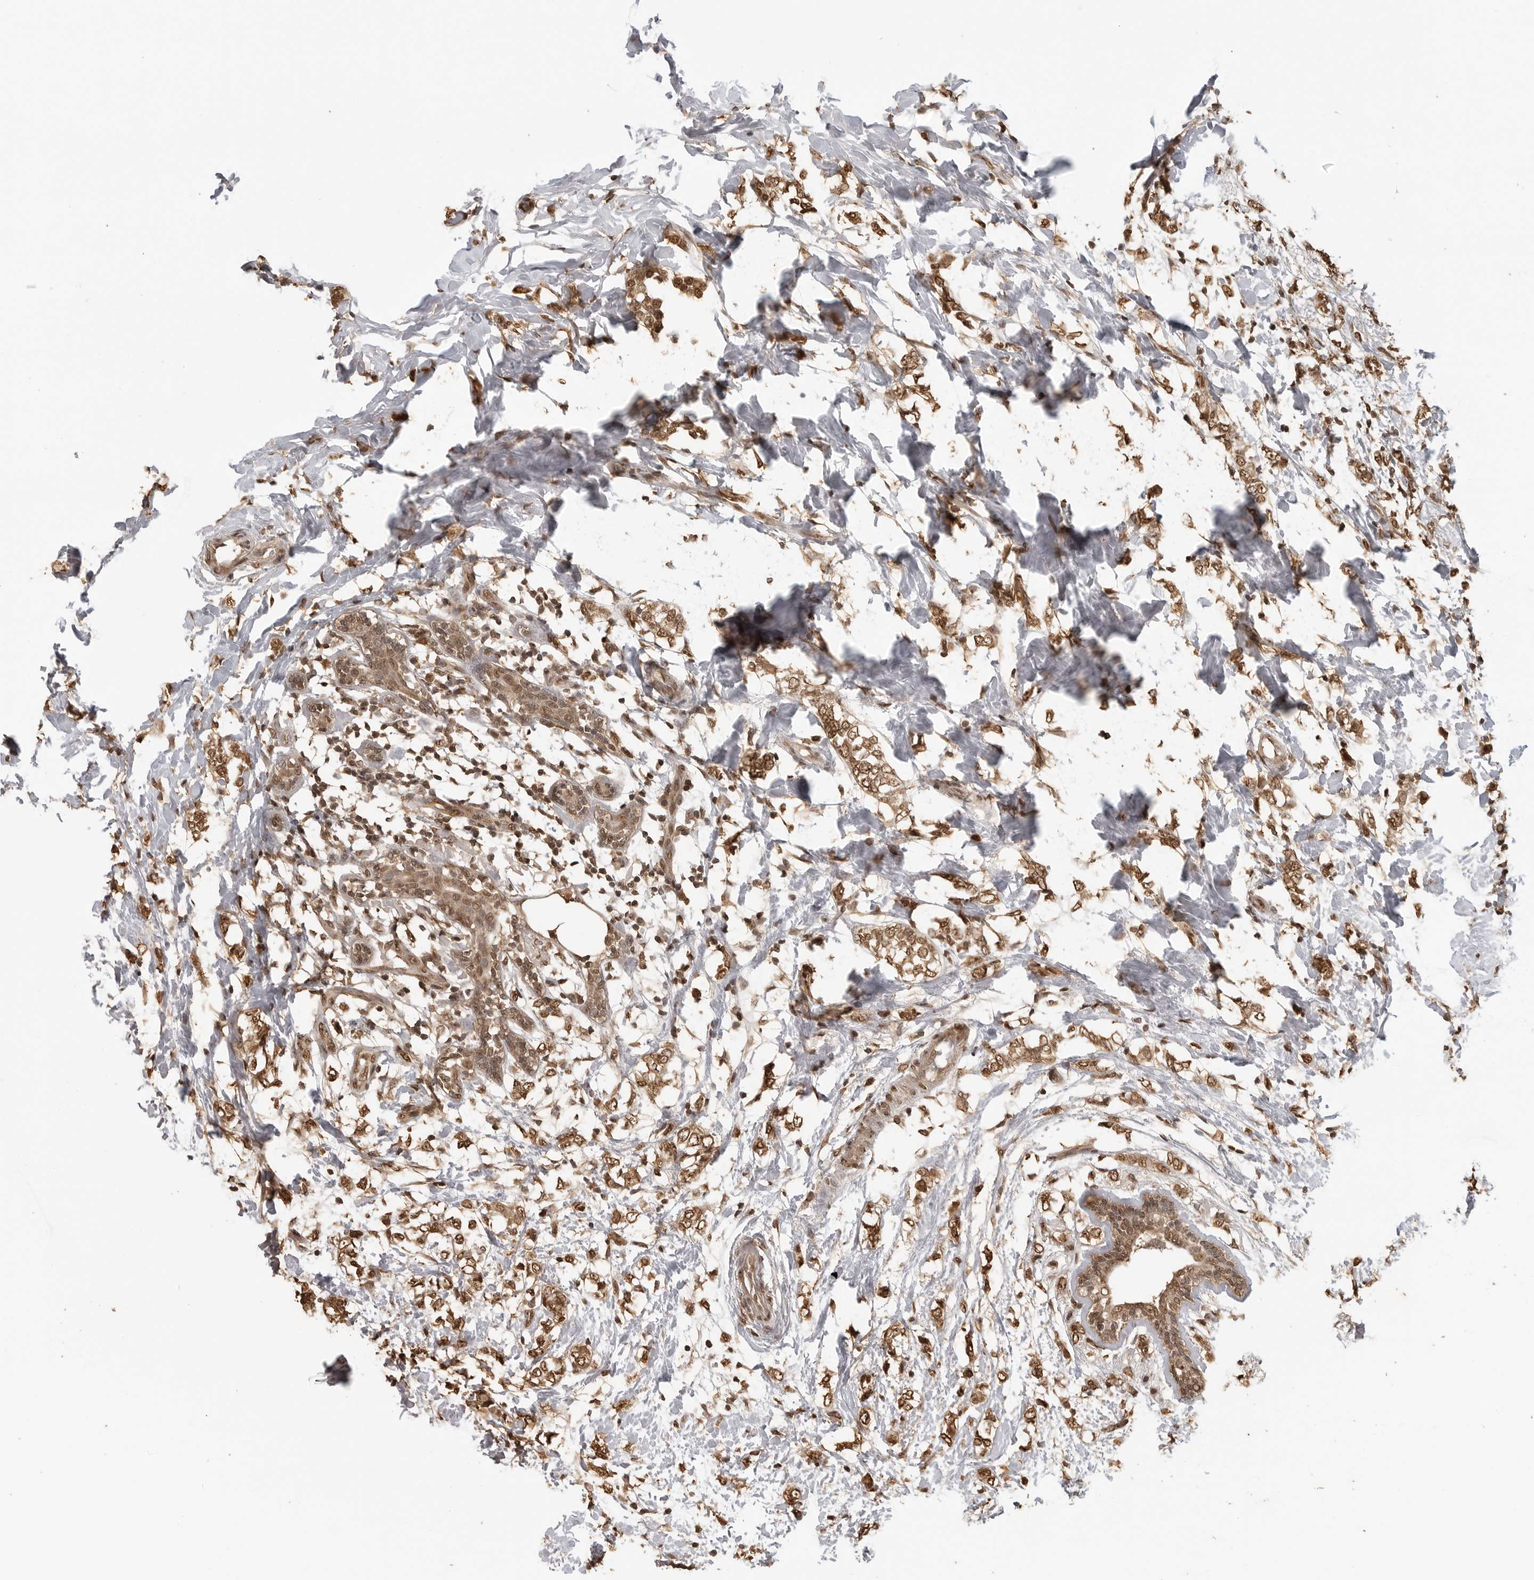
{"staining": {"intensity": "moderate", "quantity": ">75%", "location": "nuclear"}, "tissue": "breast cancer", "cell_type": "Tumor cells", "image_type": "cancer", "snomed": [{"axis": "morphology", "description": "Normal tissue, NOS"}, {"axis": "morphology", "description": "Lobular carcinoma"}, {"axis": "topography", "description": "Breast"}], "caption": "Immunohistochemical staining of human breast cancer demonstrates medium levels of moderate nuclear protein staining in about >75% of tumor cells.", "gene": "CLOCK", "patient": {"sex": "female", "age": 47}}